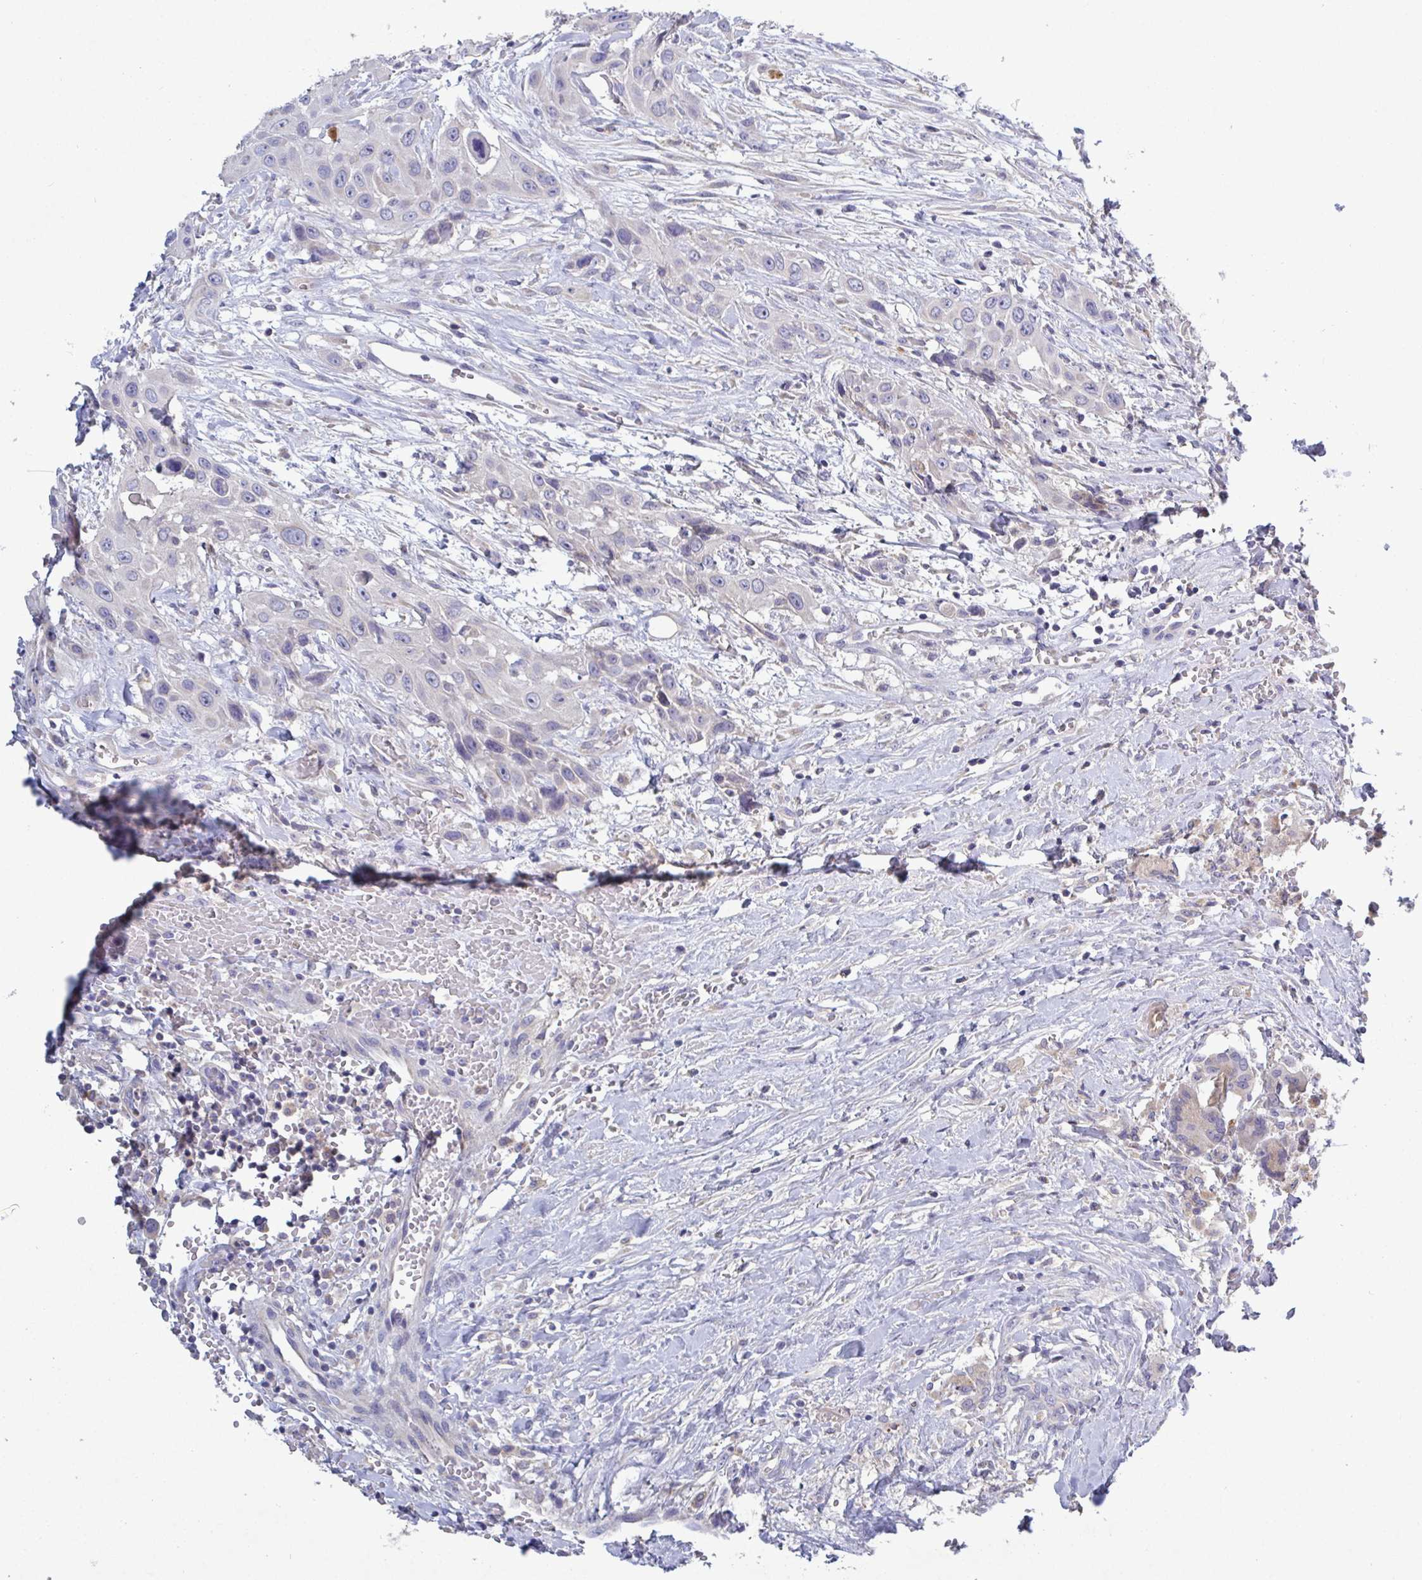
{"staining": {"intensity": "negative", "quantity": "none", "location": "none"}, "tissue": "head and neck cancer", "cell_type": "Tumor cells", "image_type": "cancer", "snomed": [{"axis": "morphology", "description": "Squamous cell carcinoma, NOS"}, {"axis": "topography", "description": "Head-Neck"}], "caption": "Tumor cells are negative for protein expression in human head and neck cancer (squamous cell carcinoma). Brightfield microscopy of IHC stained with DAB (3,3'-diaminobenzidine) (brown) and hematoxylin (blue), captured at high magnification.", "gene": "GALNT13", "patient": {"sex": "male", "age": 81}}